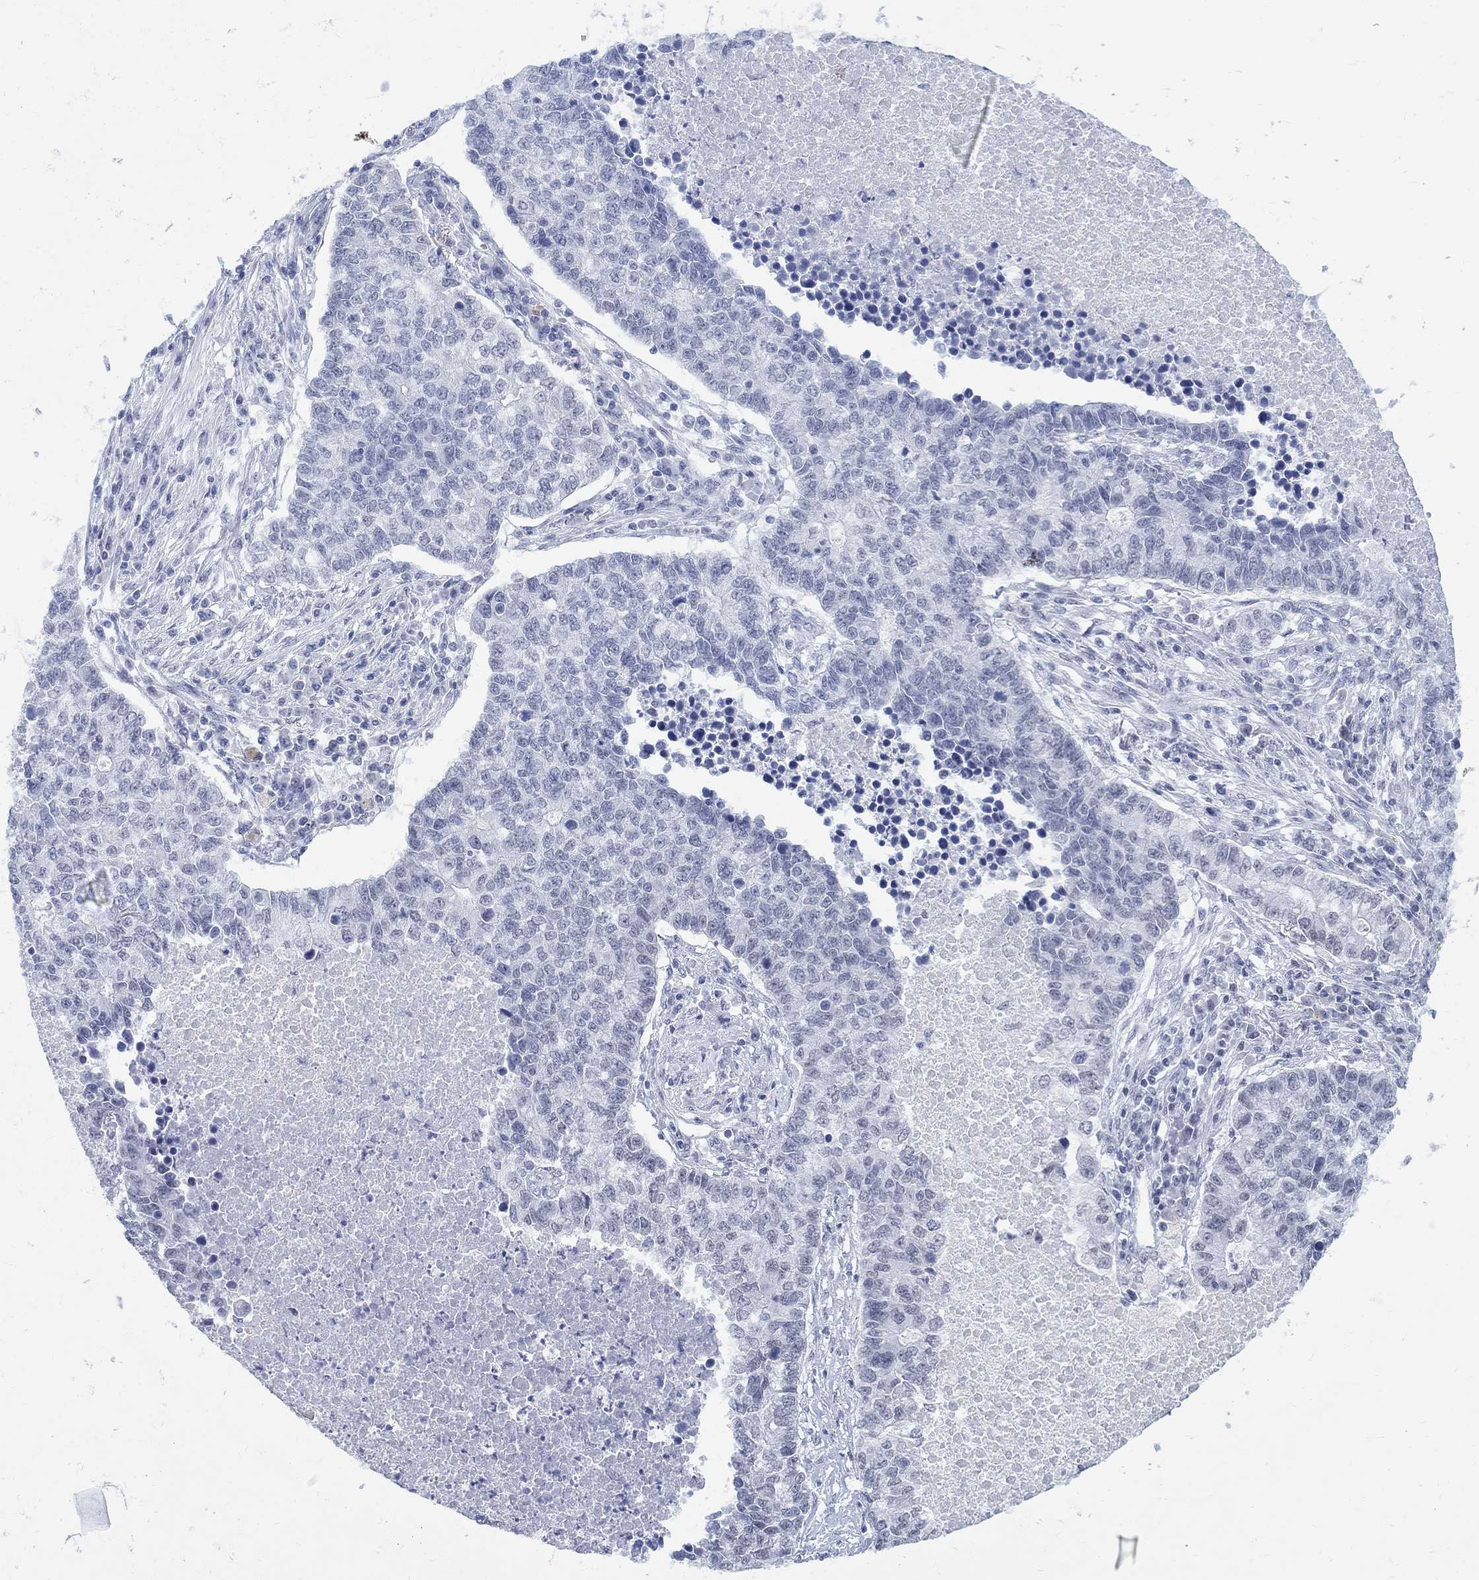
{"staining": {"intensity": "negative", "quantity": "none", "location": "none"}, "tissue": "lung cancer", "cell_type": "Tumor cells", "image_type": "cancer", "snomed": [{"axis": "morphology", "description": "Adenocarcinoma, NOS"}, {"axis": "topography", "description": "Lung"}], "caption": "High power microscopy image of an IHC image of adenocarcinoma (lung), revealing no significant expression in tumor cells.", "gene": "ANKS1B", "patient": {"sex": "male", "age": 57}}